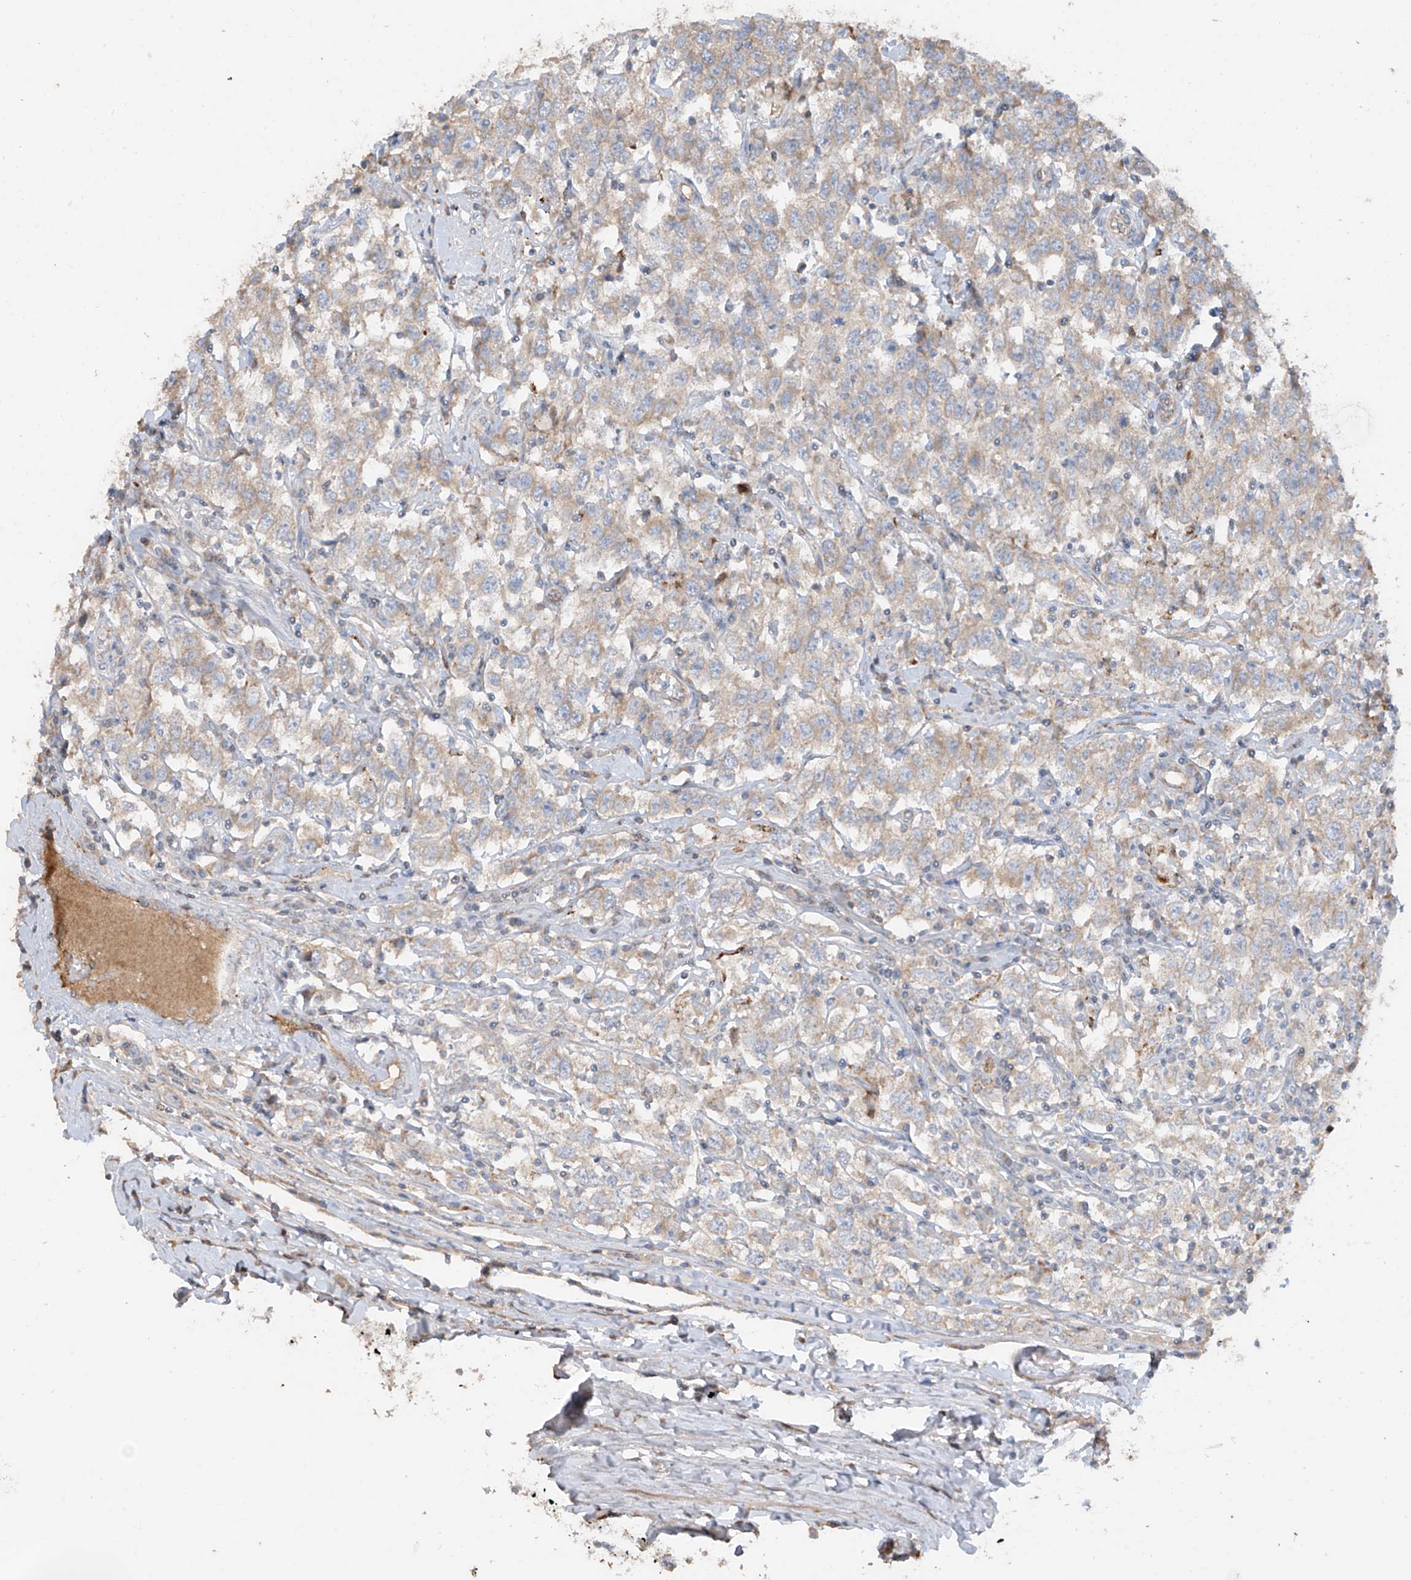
{"staining": {"intensity": "weak", "quantity": "25%-75%", "location": "cytoplasmic/membranous"}, "tissue": "testis cancer", "cell_type": "Tumor cells", "image_type": "cancer", "snomed": [{"axis": "morphology", "description": "Seminoma, NOS"}, {"axis": "topography", "description": "Testis"}], "caption": "Protein staining of seminoma (testis) tissue demonstrates weak cytoplasmic/membranous expression in about 25%-75% of tumor cells.", "gene": "ABTB1", "patient": {"sex": "male", "age": 41}}